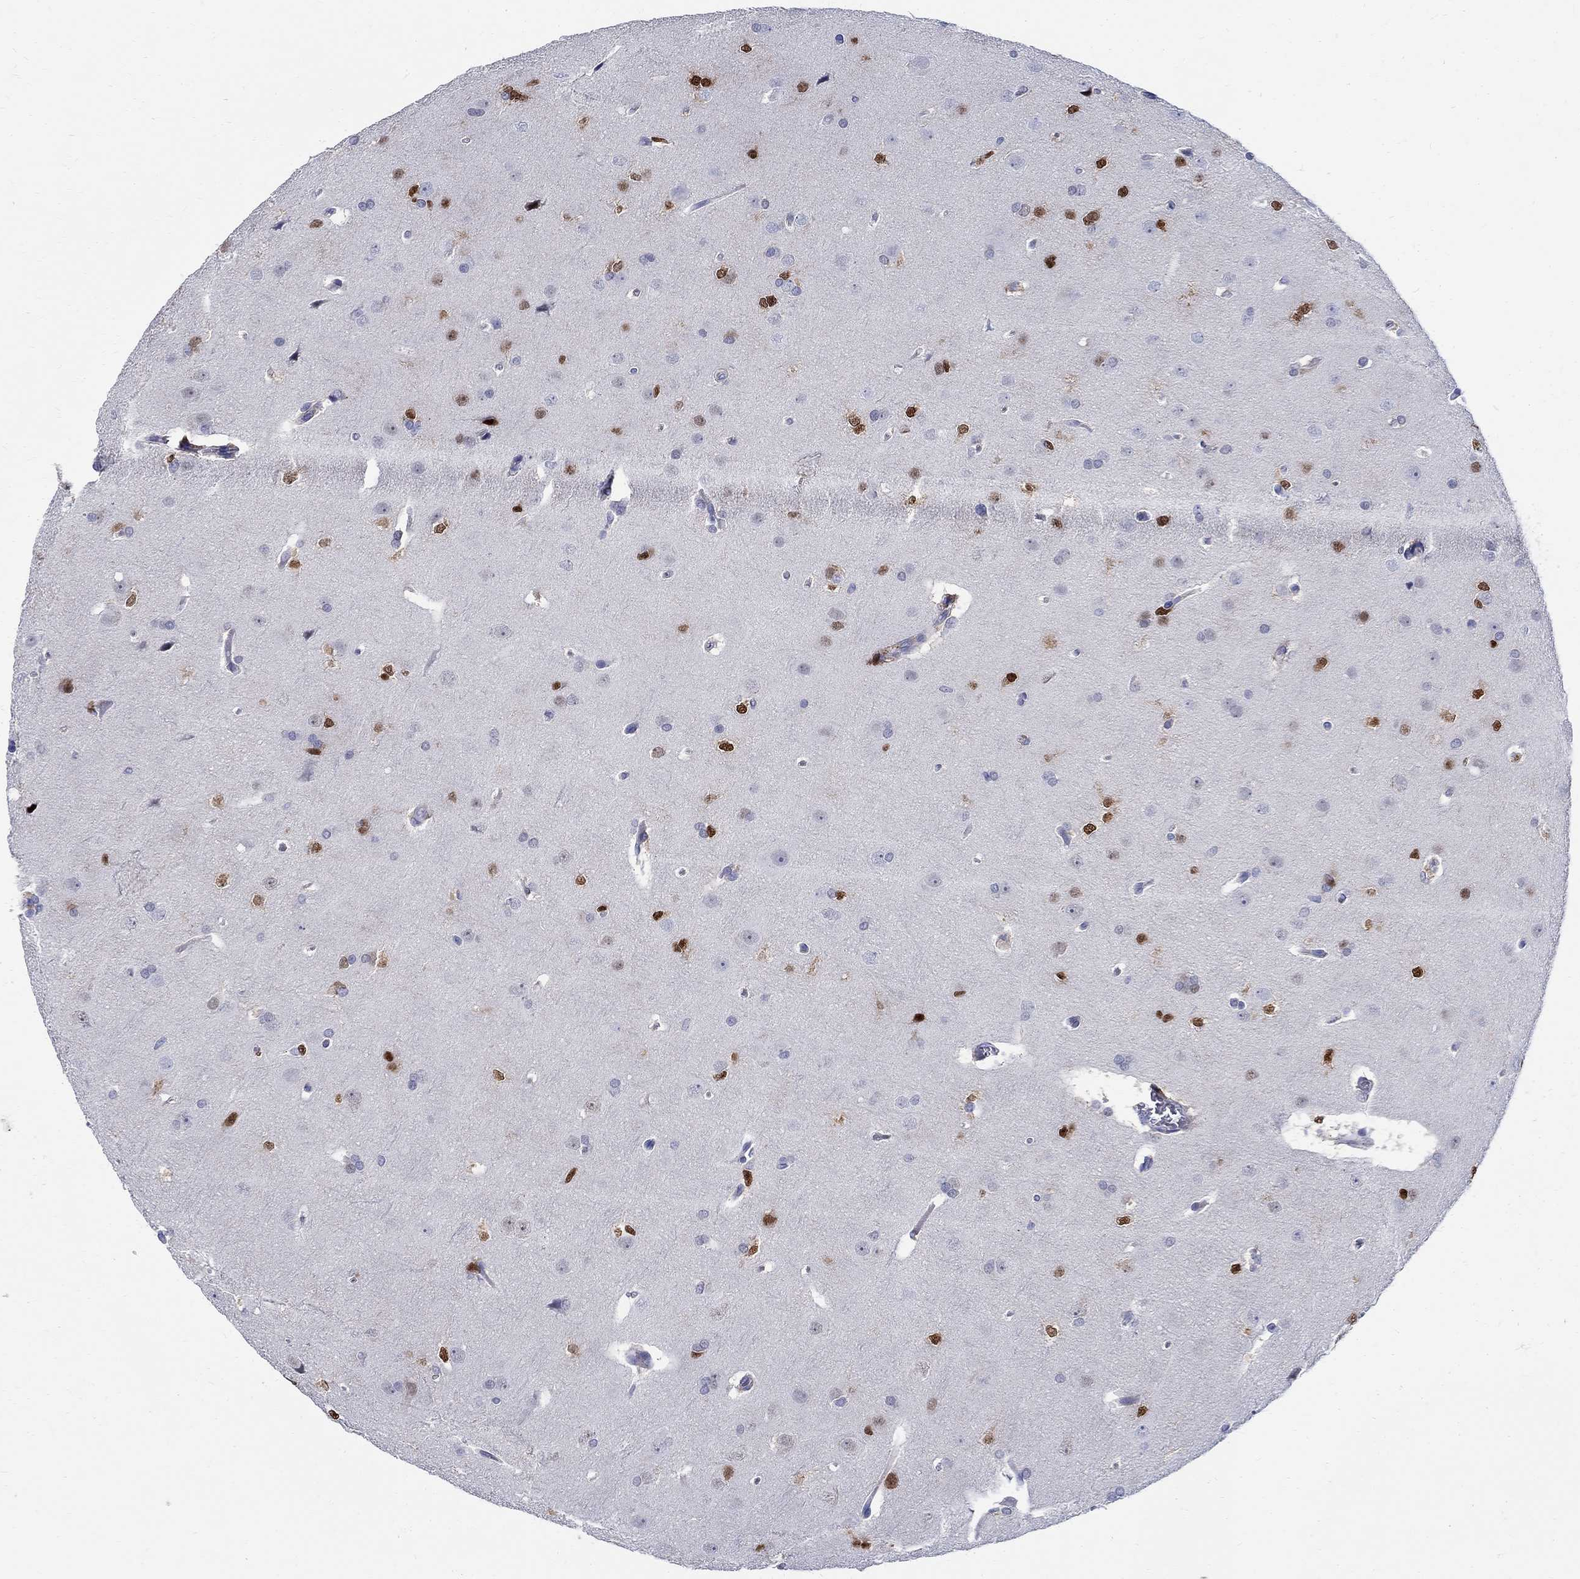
{"staining": {"intensity": "strong", "quantity": "25%-75%", "location": "nuclear"}, "tissue": "glioma", "cell_type": "Tumor cells", "image_type": "cancer", "snomed": [{"axis": "morphology", "description": "Glioma, malignant, Low grade"}, {"axis": "topography", "description": "Brain"}], "caption": "IHC photomicrograph of malignant glioma (low-grade) stained for a protein (brown), which reveals high levels of strong nuclear expression in approximately 25%-75% of tumor cells.", "gene": "SOX2", "patient": {"sex": "female", "age": 32}}